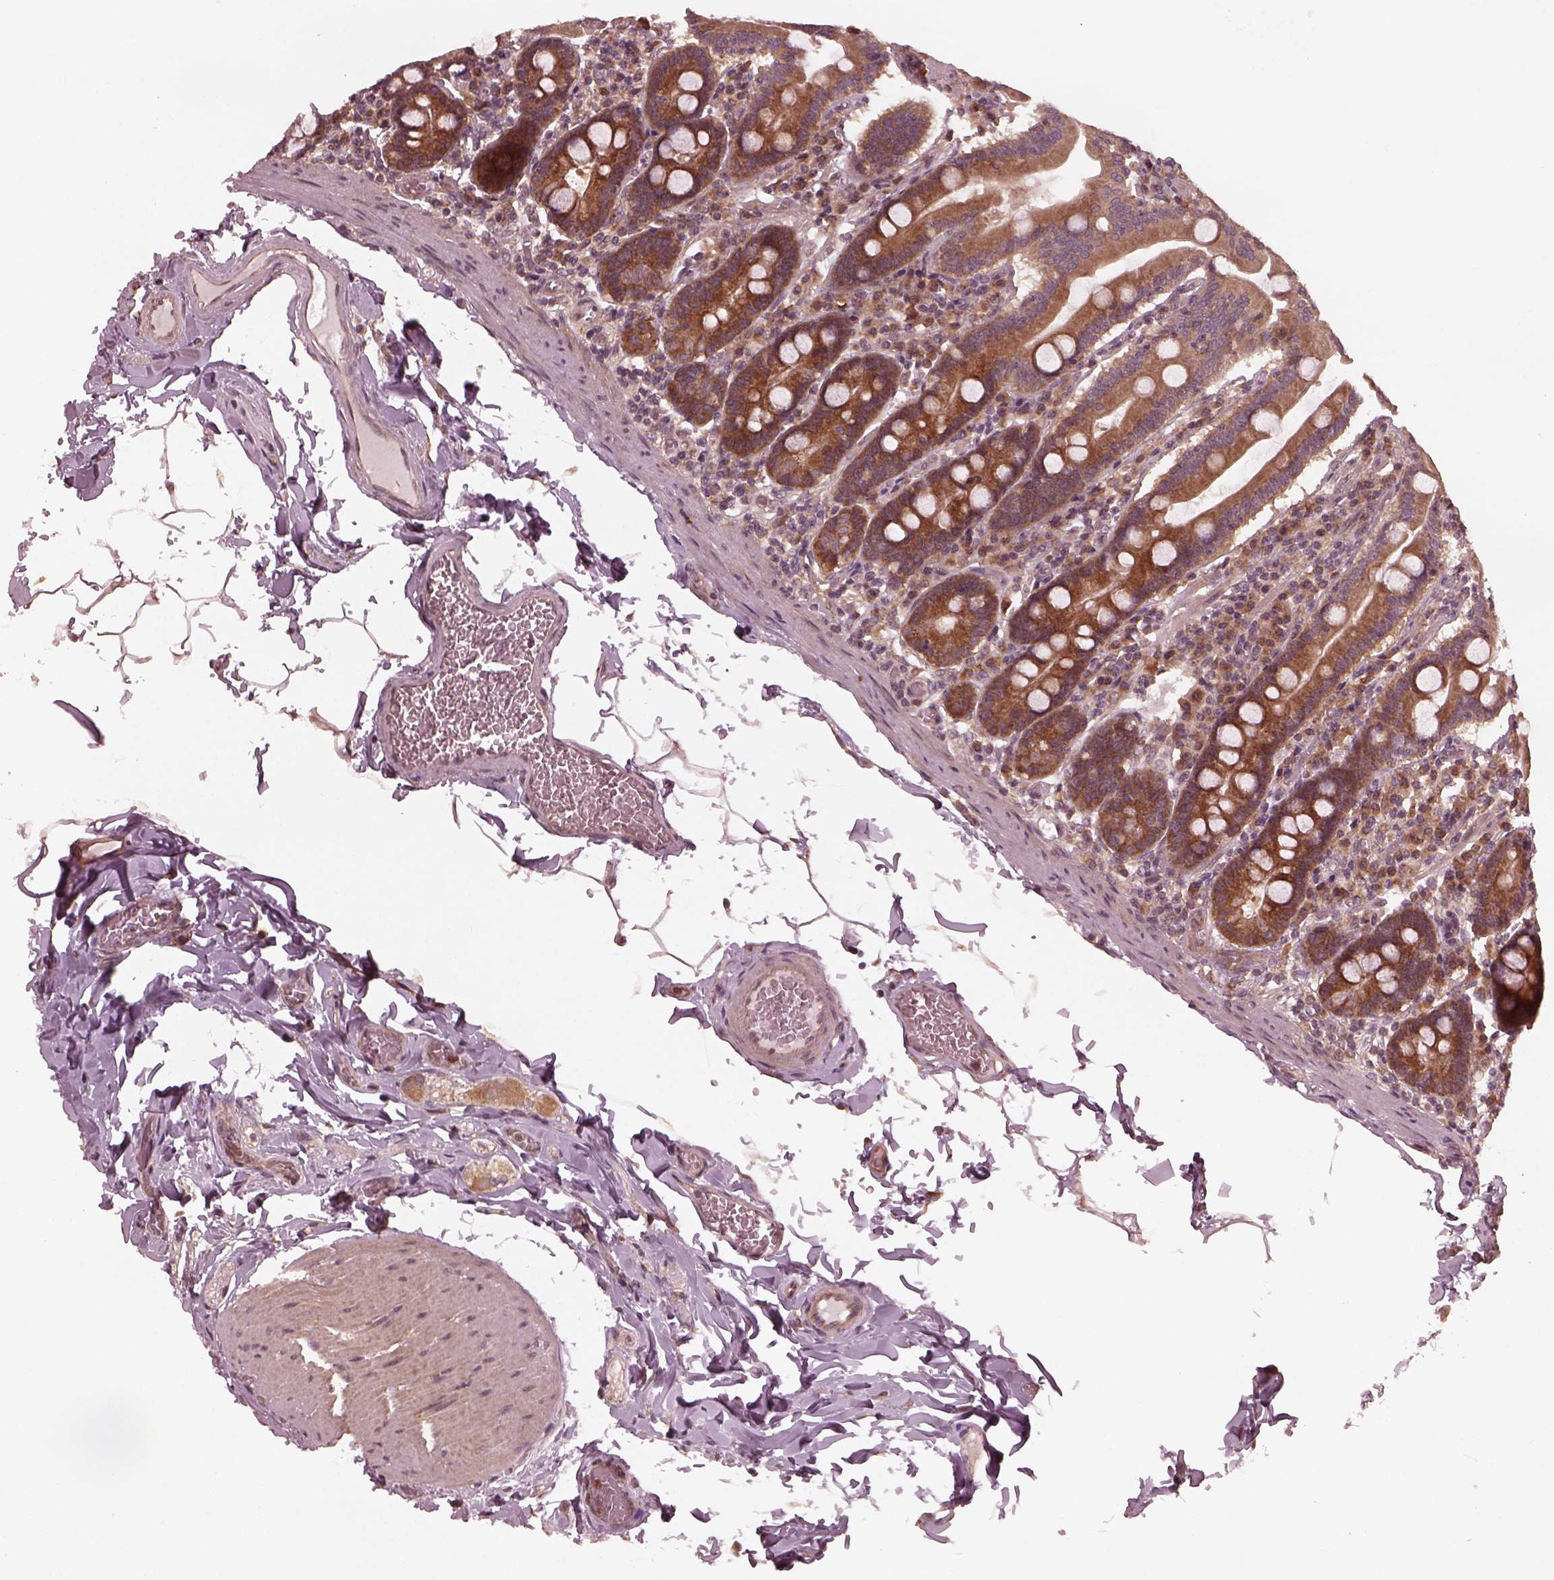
{"staining": {"intensity": "strong", "quantity": "25%-75%", "location": "cytoplasmic/membranous"}, "tissue": "small intestine", "cell_type": "Glandular cells", "image_type": "normal", "snomed": [{"axis": "morphology", "description": "Normal tissue, NOS"}, {"axis": "topography", "description": "Small intestine"}], "caption": "Protein expression analysis of benign human small intestine reveals strong cytoplasmic/membranous staining in approximately 25%-75% of glandular cells. Immunohistochemistry (ihc) stains the protein in brown and the nuclei are stained blue.", "gene": "FAF2", "patient": {"sex": "male", "age": 37}}